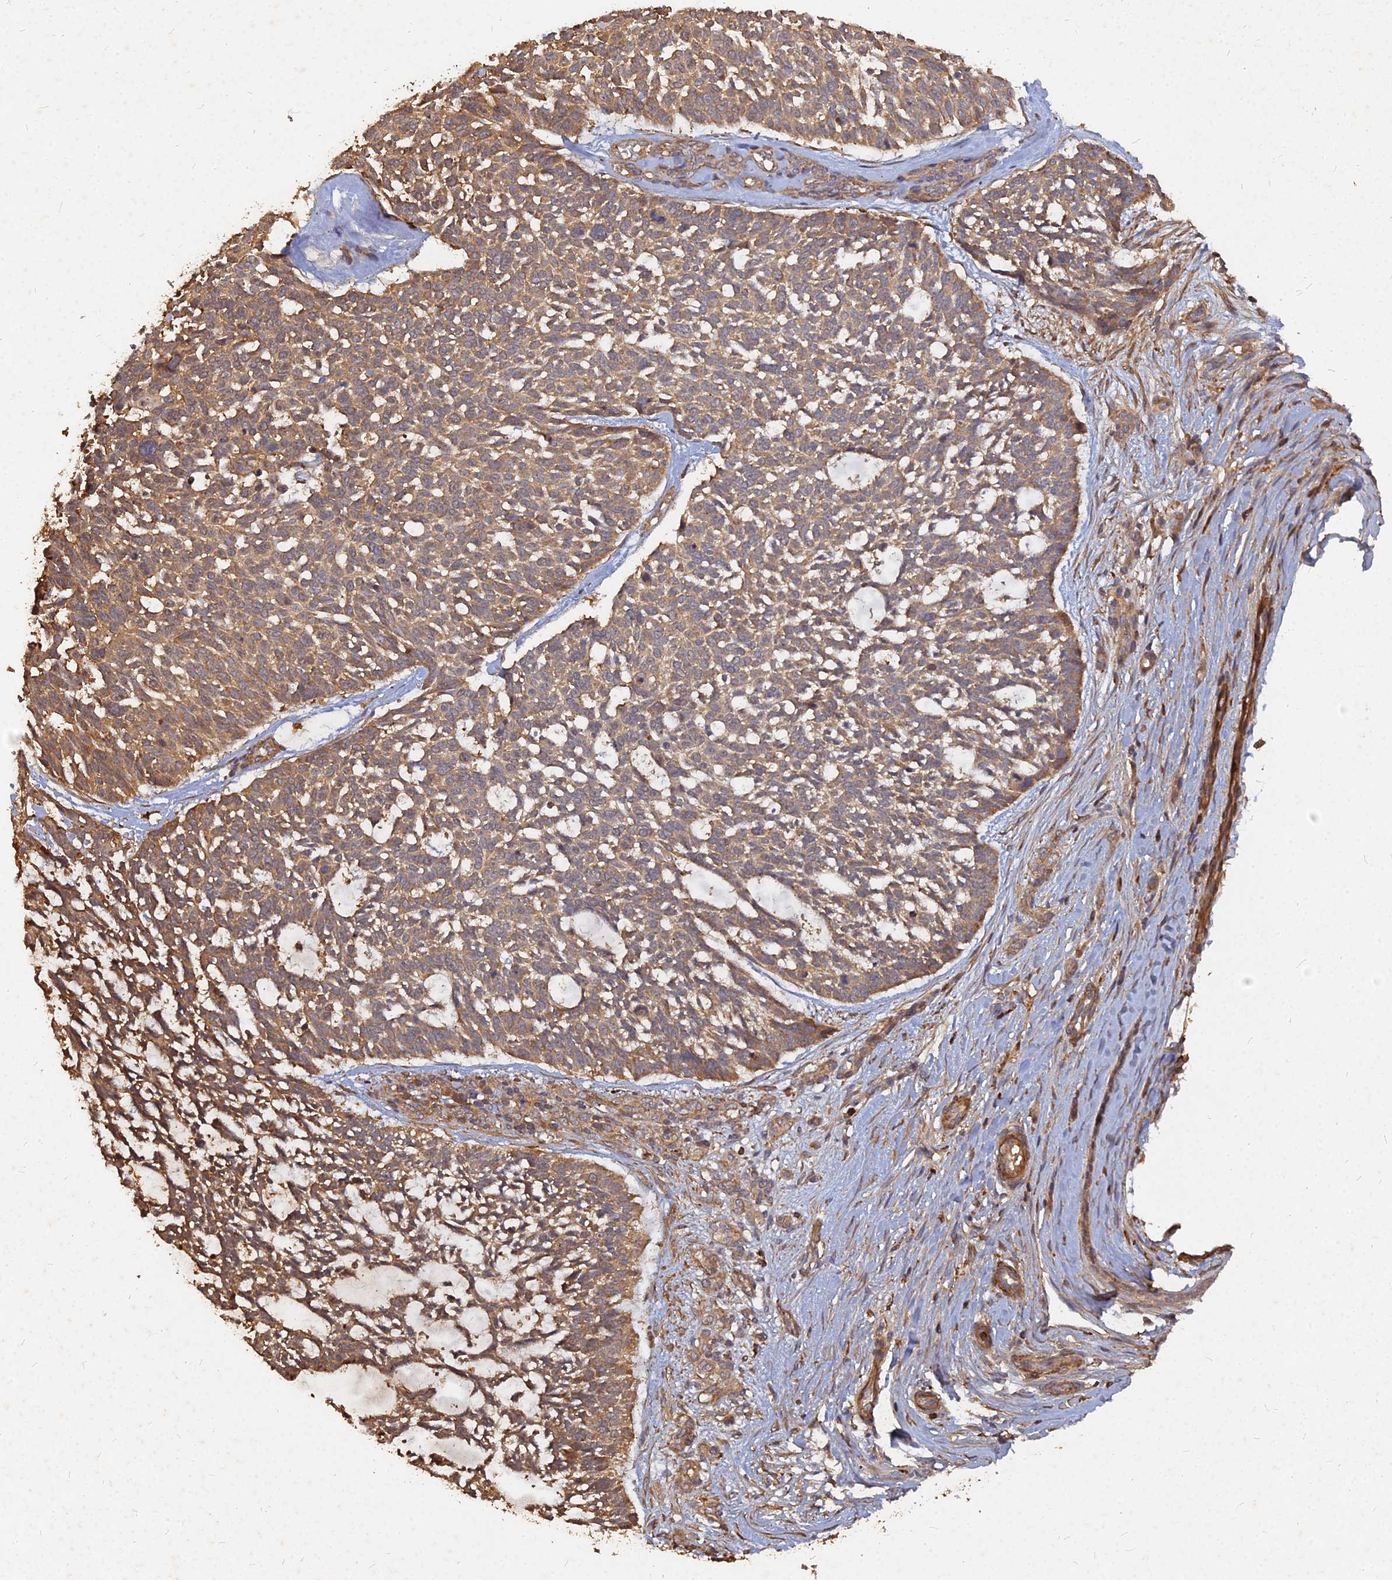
{"staining": {"intensity": "moderate", "quantity": ">75%", "location": "cytoplasmic/membranous"}, "tissue": "skin cancer", "cell_type": "Tumor cells", "image_type": "cancer", "snomed": [{"axis": "morphology", "description": "Basal cell carcinoma"}, {"axis": "topography", "description": "Skin"}], "caption": "IHC (DAB) staining of basal cell carcinoma (skin) shows moderate cytoplasmic/membranous protein positivity in about >75% of tumor cells. (Stains: DAB (3,3'-diaminobenzidine) in brown, nuclei in blue, Microscopy: brightfield microscopy at high magnification).", "gene": "UBE2W", "patient": {"sex": "male", "age": 88}}